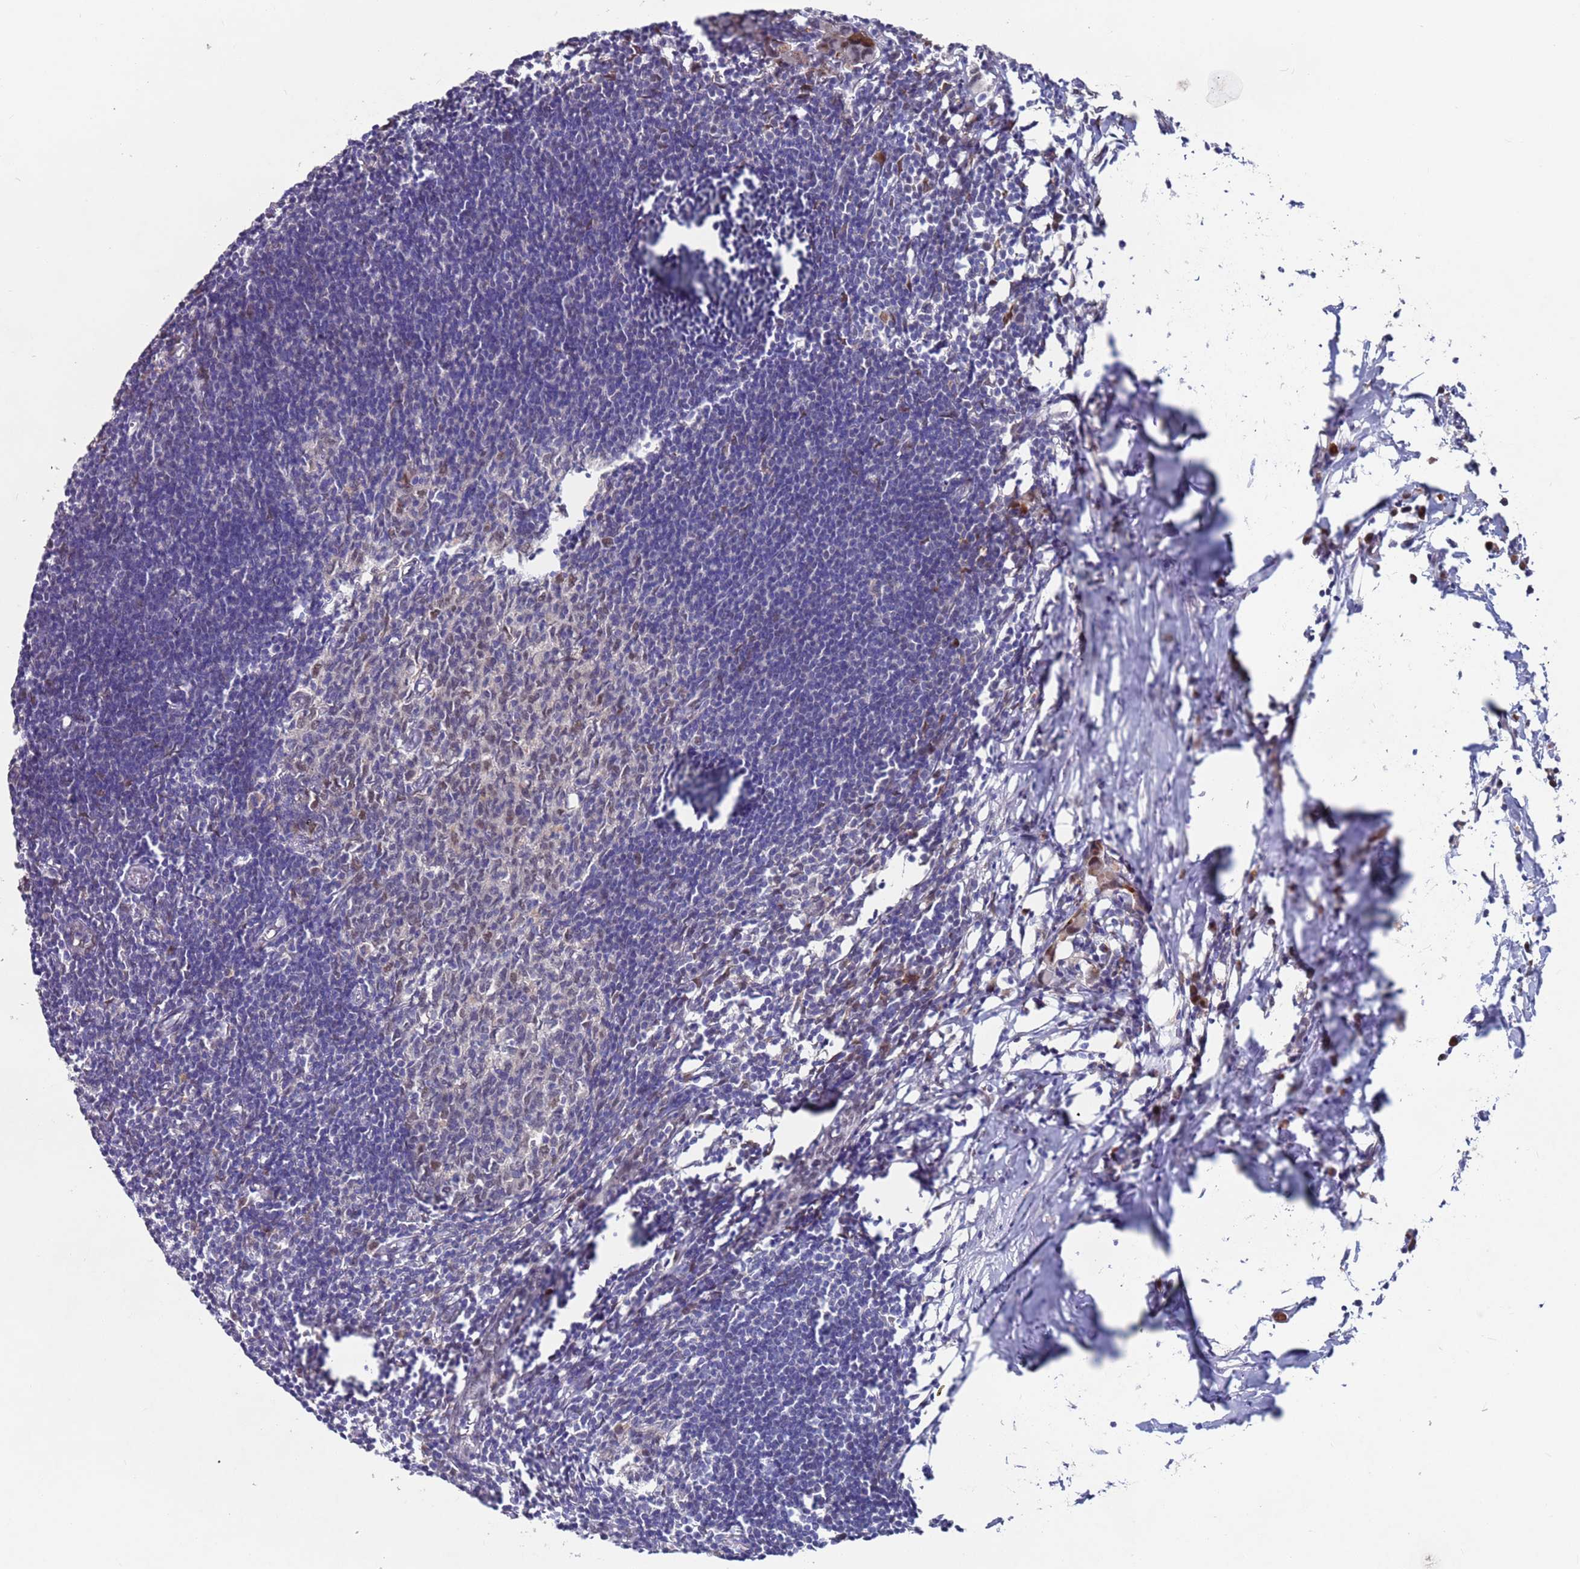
{"staining": {"intensity": "weak", "quantity": "25%-75%", "location": "nuclear"}, "tissue": "lymph node", "cell_type": "Germinal center cells", "image_type": "normal", "snomed": [{"axis": "morphology", "description": "Normal tissue, NOS"}, {"axis": "morphology", "description": "Malignant melanoma, Metastatic site"}, {"axis": "topography", "description": "Lymph node"}], "caption": "IHC image of unremarkable lymph node: lymph node stained using immunohistochemistry shows low levels of weak protein expression localized specifically in the nuclear of germinal center cells, appearing as a nuclear brown color.", "gene": "FBXO27", "patient": {"sex": "male", "age": 41}}